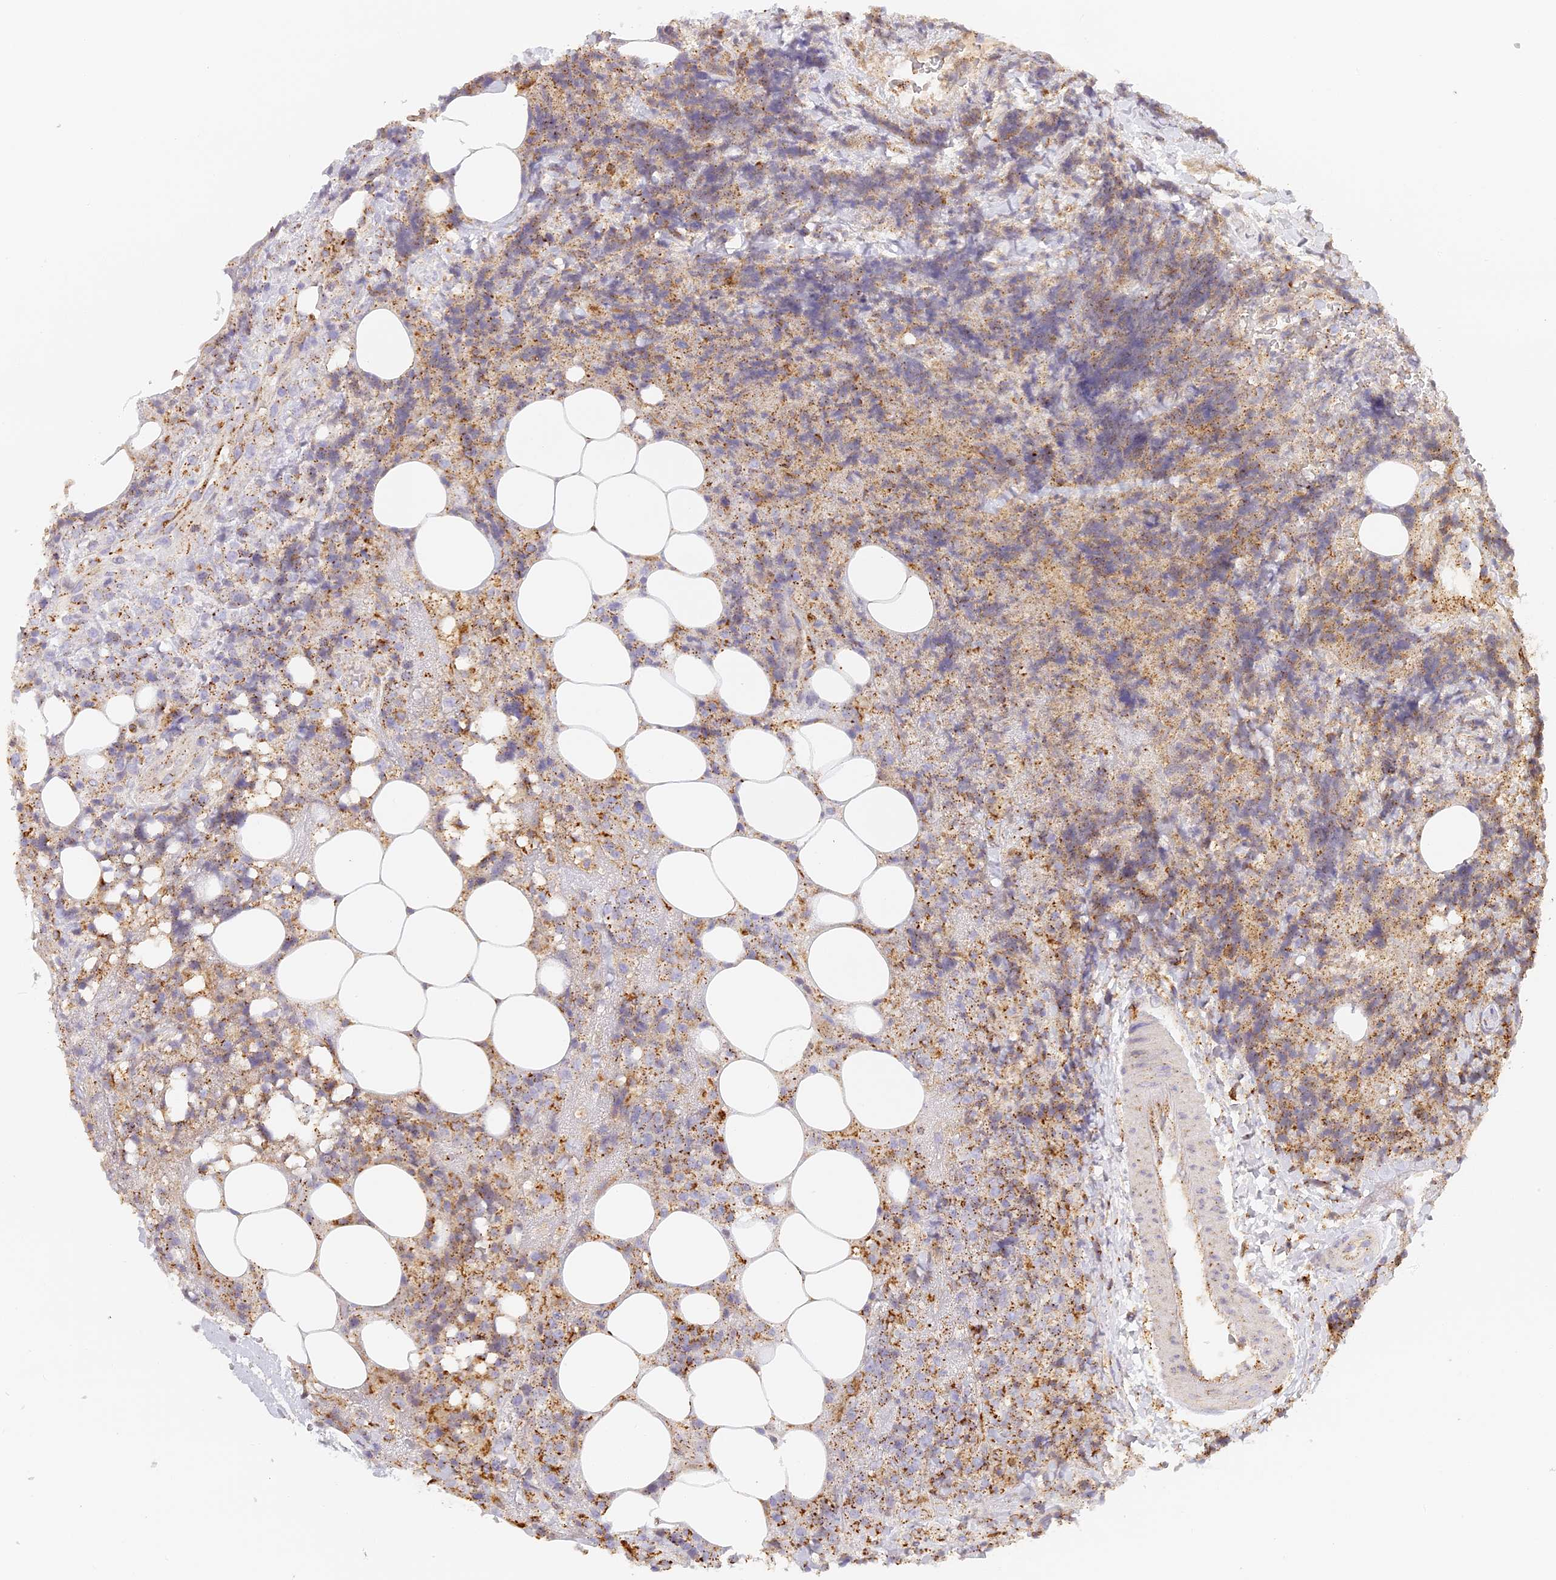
{"staining": {"intensity": "moderate", "quantity": ">75%", "location": "cytoplasmic/membranous"}, "tissue": "lymphoma", "cell_type": "Tumor cells", "image_type": "cancer", "snomed": [{"axis": "morphology", "description": "Malignant lymphoma, non-Hodgkin's type, High grade"}, {"axis": "topography", "description": "Lymph node"}], "caption": "Protein staining of malignant lymphoma, non-Hodgkin's type (high-grade) tissue demonstrates moderate cytoplasmic/membranous positivity in approximately >75% of tumor cells. (brown staining indicates protein expression, while blue staining denotes nuclei).", "gene": "LAMP2", "patient": {"sex": "male", "age": 13}}